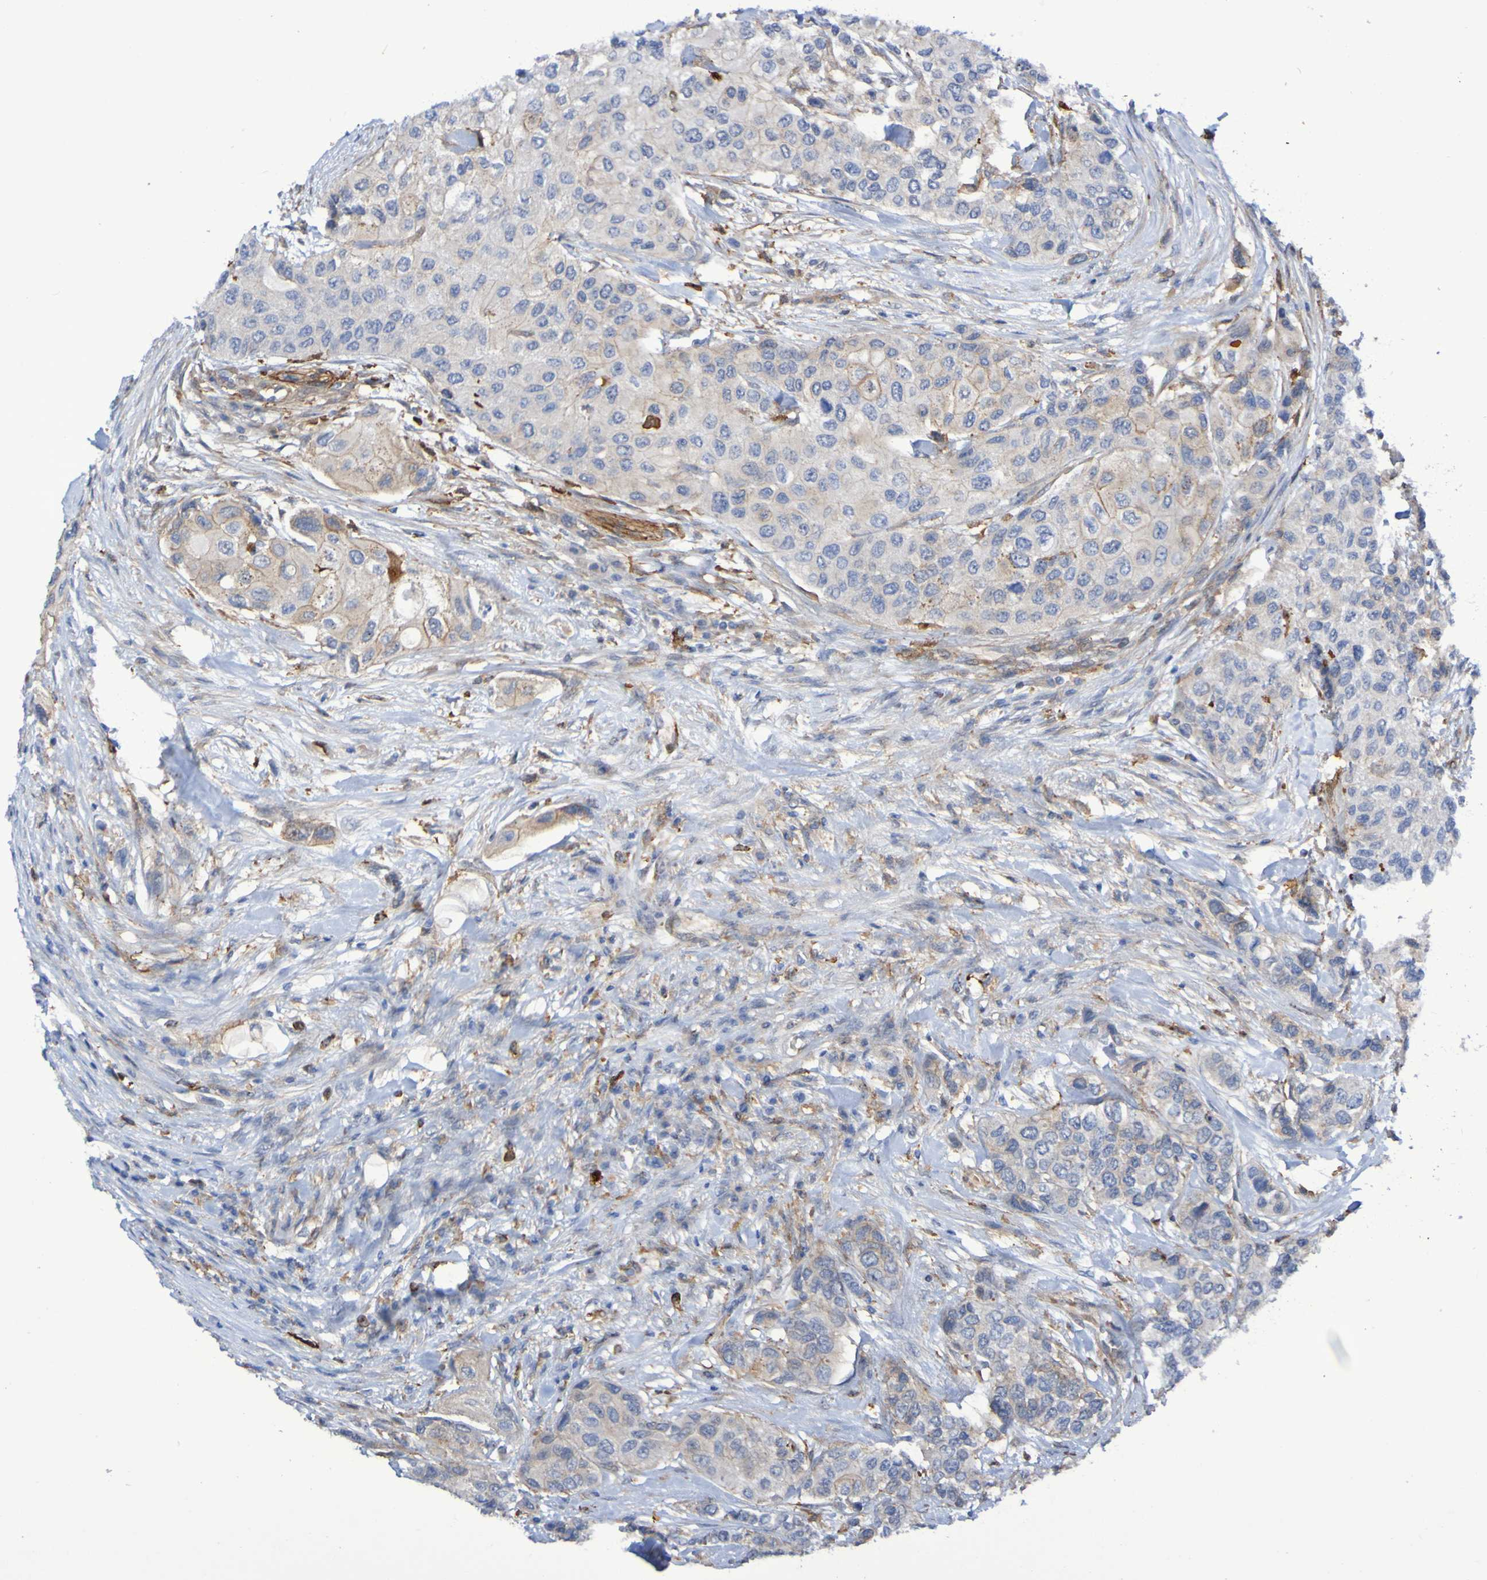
{"staining": {"intensity": "weak", "quantity": "<25%", "location": "cytoplasmic/membranous"}, "tissue": "urothelial cancer", "cell_type": "Tumor cells", "image_type": "cancer", "snomed": [{"axis": "morphology", "description": "Urothelial carcinoma, High grade"}, {"axis": "topography", "description": "Urinary bladder"}], "caption": "Immunohistochemistry (IHC) histopathology image of neoplastic tissue: high-grade urothelial carcinoma stained with DAB displays no significant protein expression in tumor cells.", "gene": "SCRG1", "patient": {"sex": "female", "age": 56}}